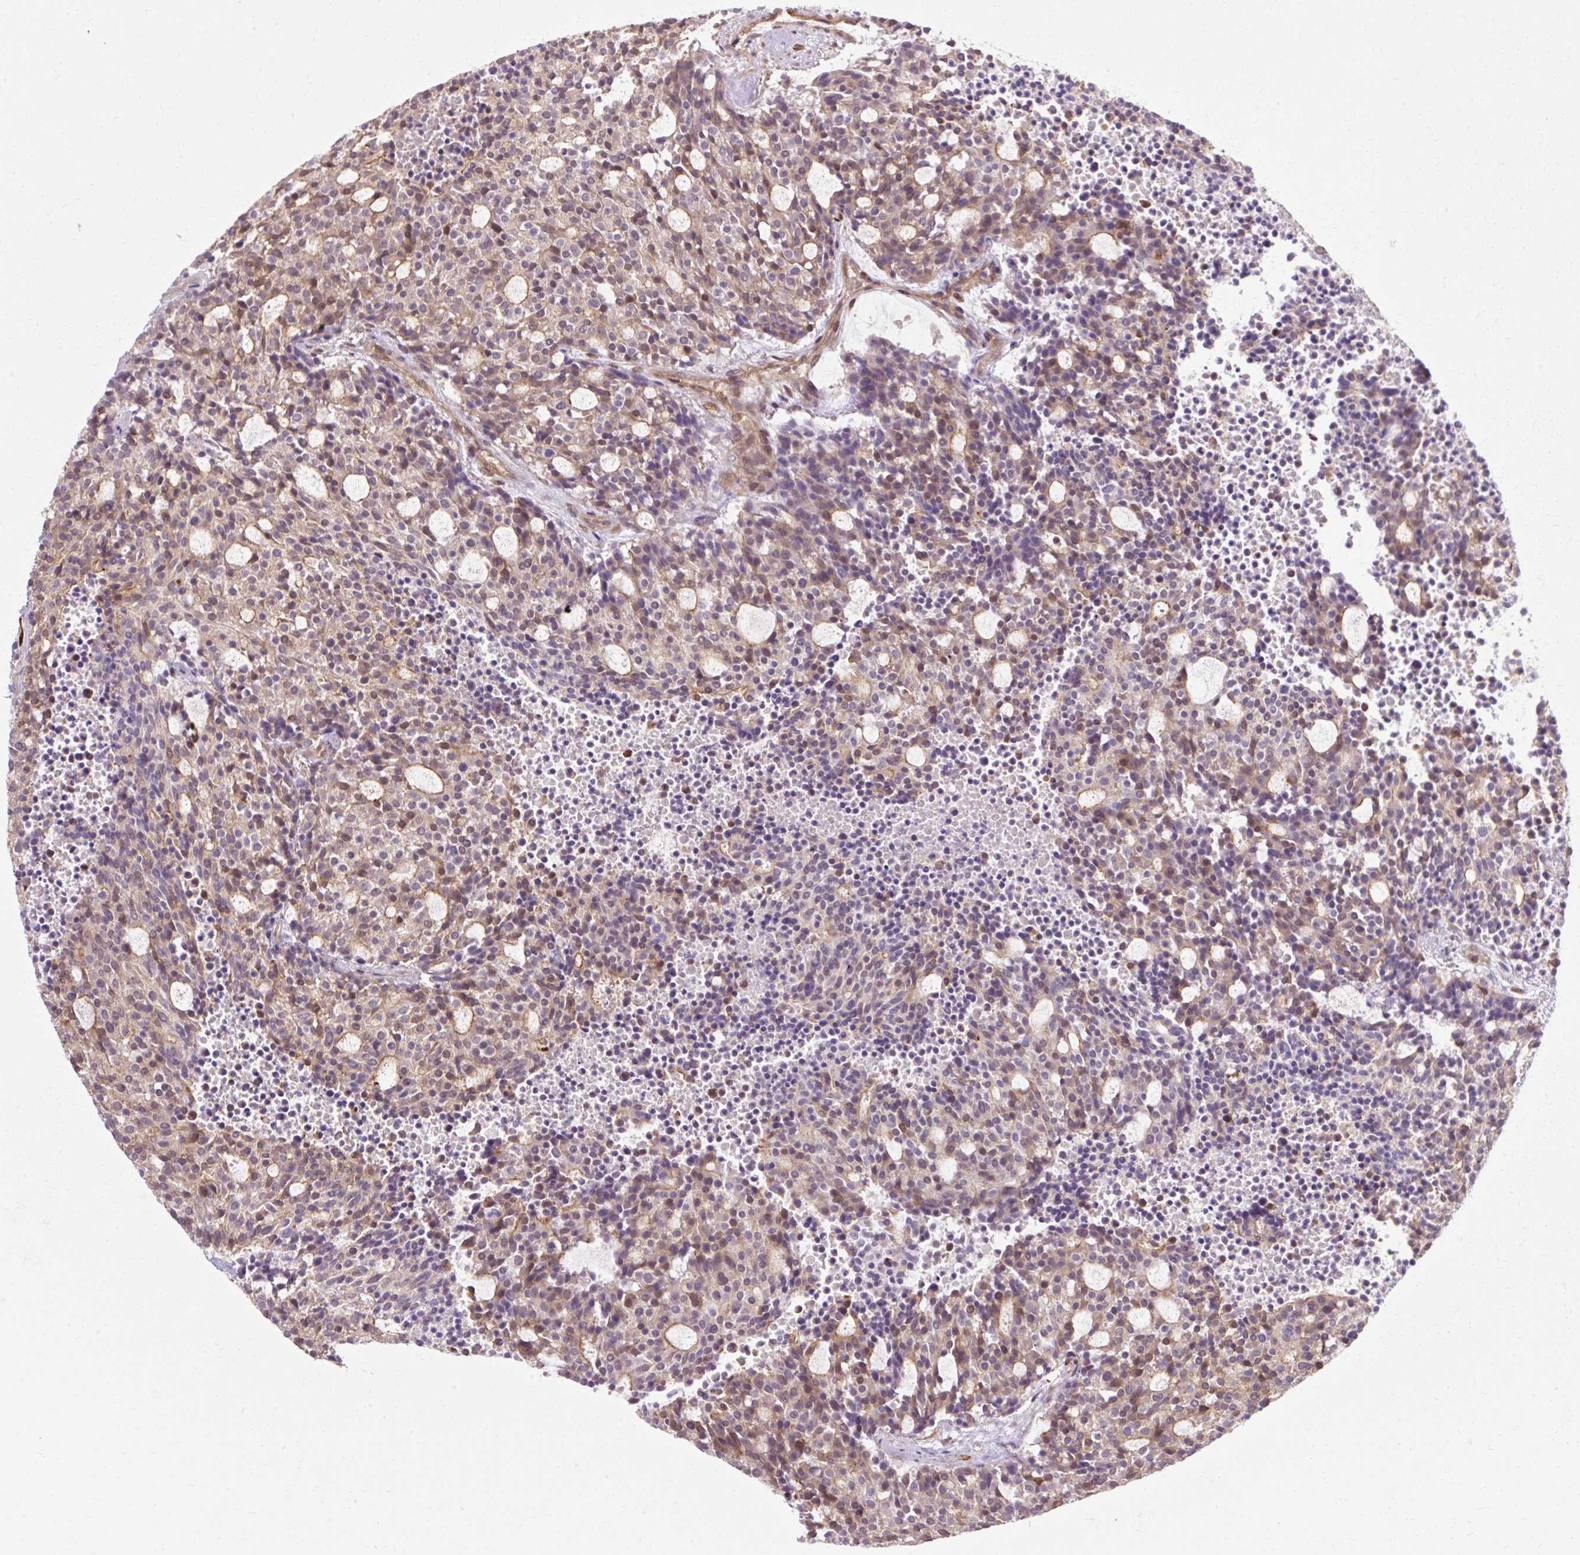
{"staining": {"intensity": "weak", "quantity": "25%-75%", "location": "cytoplasmic/membranous,nuclear"}, "tissue": "carcinoid", "cell_type": "Tumor cells", "image_type": "cancer", "snomed": [{"axis": "morphology", "description": "Carcinoid, malignant, NOS"}, {"axis": "topography", "description": "Pancreas"}], "caption": "Immunohistochemical staining of carcinoid (malignant) displays low levels of weak cytoplasmic/membranous and nuclear protein expression in approximately 25%-75% of tumor cells.", "gene": "CNN3", "patient": {"sex": "female", "age": 54}}